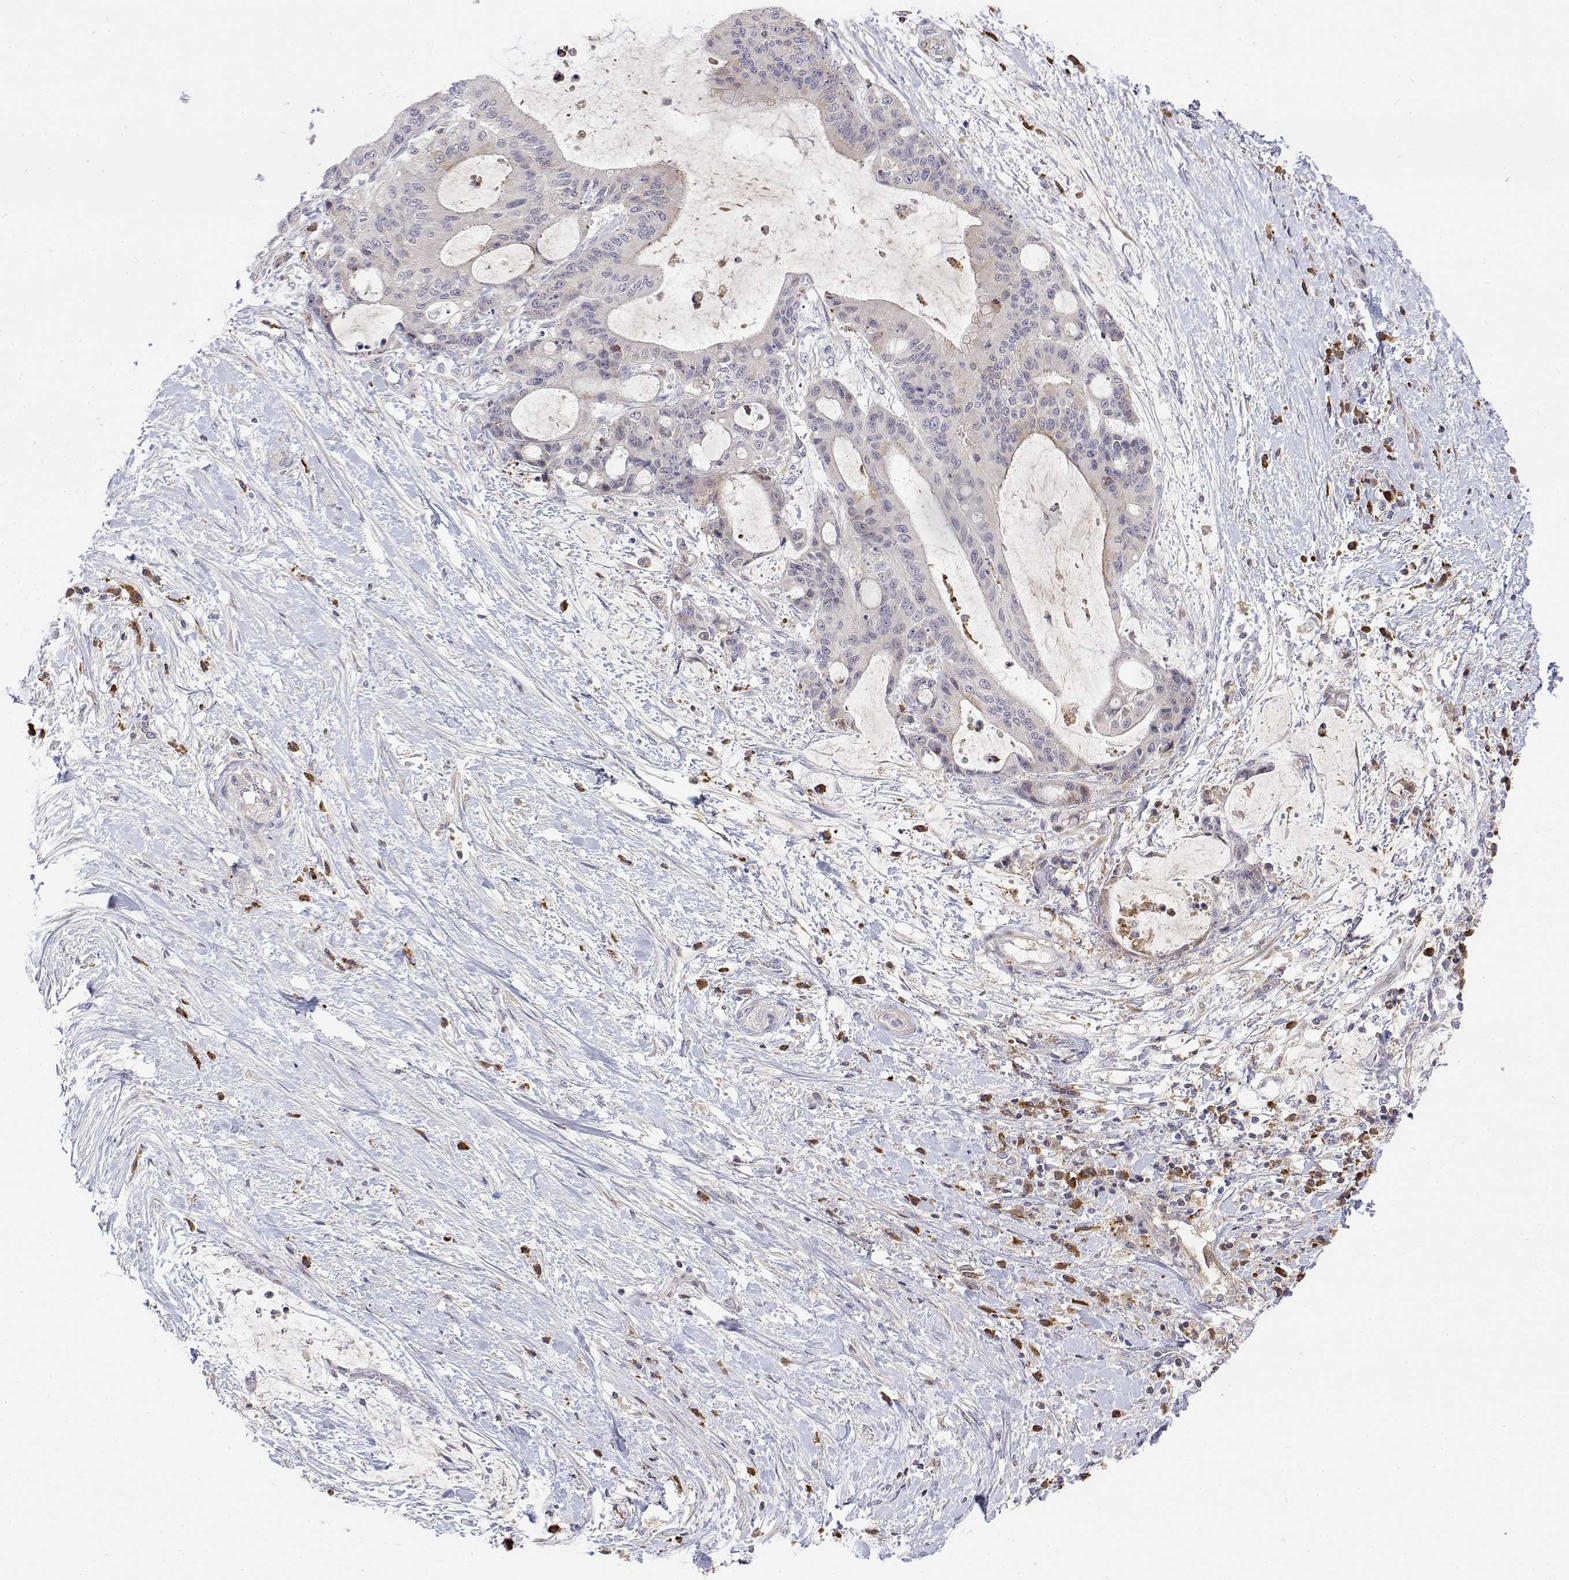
{"staining": {"intensity": "negative", "quantity": "none", "location": "none"}, "tissue": "liver cancer", "cell_type": "Tumor cells", "image_type": "cancer", "snomed": [{"axis": "morphology", "description": "Cholangiocarcinoma"}, {"axis": "topography", "description": "Liver"}], "caption": "IHC micrograph of neoplastic tissue: liver cholangiocarcinoma stained with DAB exhibits no significant protein expression in tumor cells. (Brightfield microscopy of DAB immunohistochemistry (IHC) at high magnification).", "gene": "IGFBP4", "patient": {"sex": "female", "age": 73}}